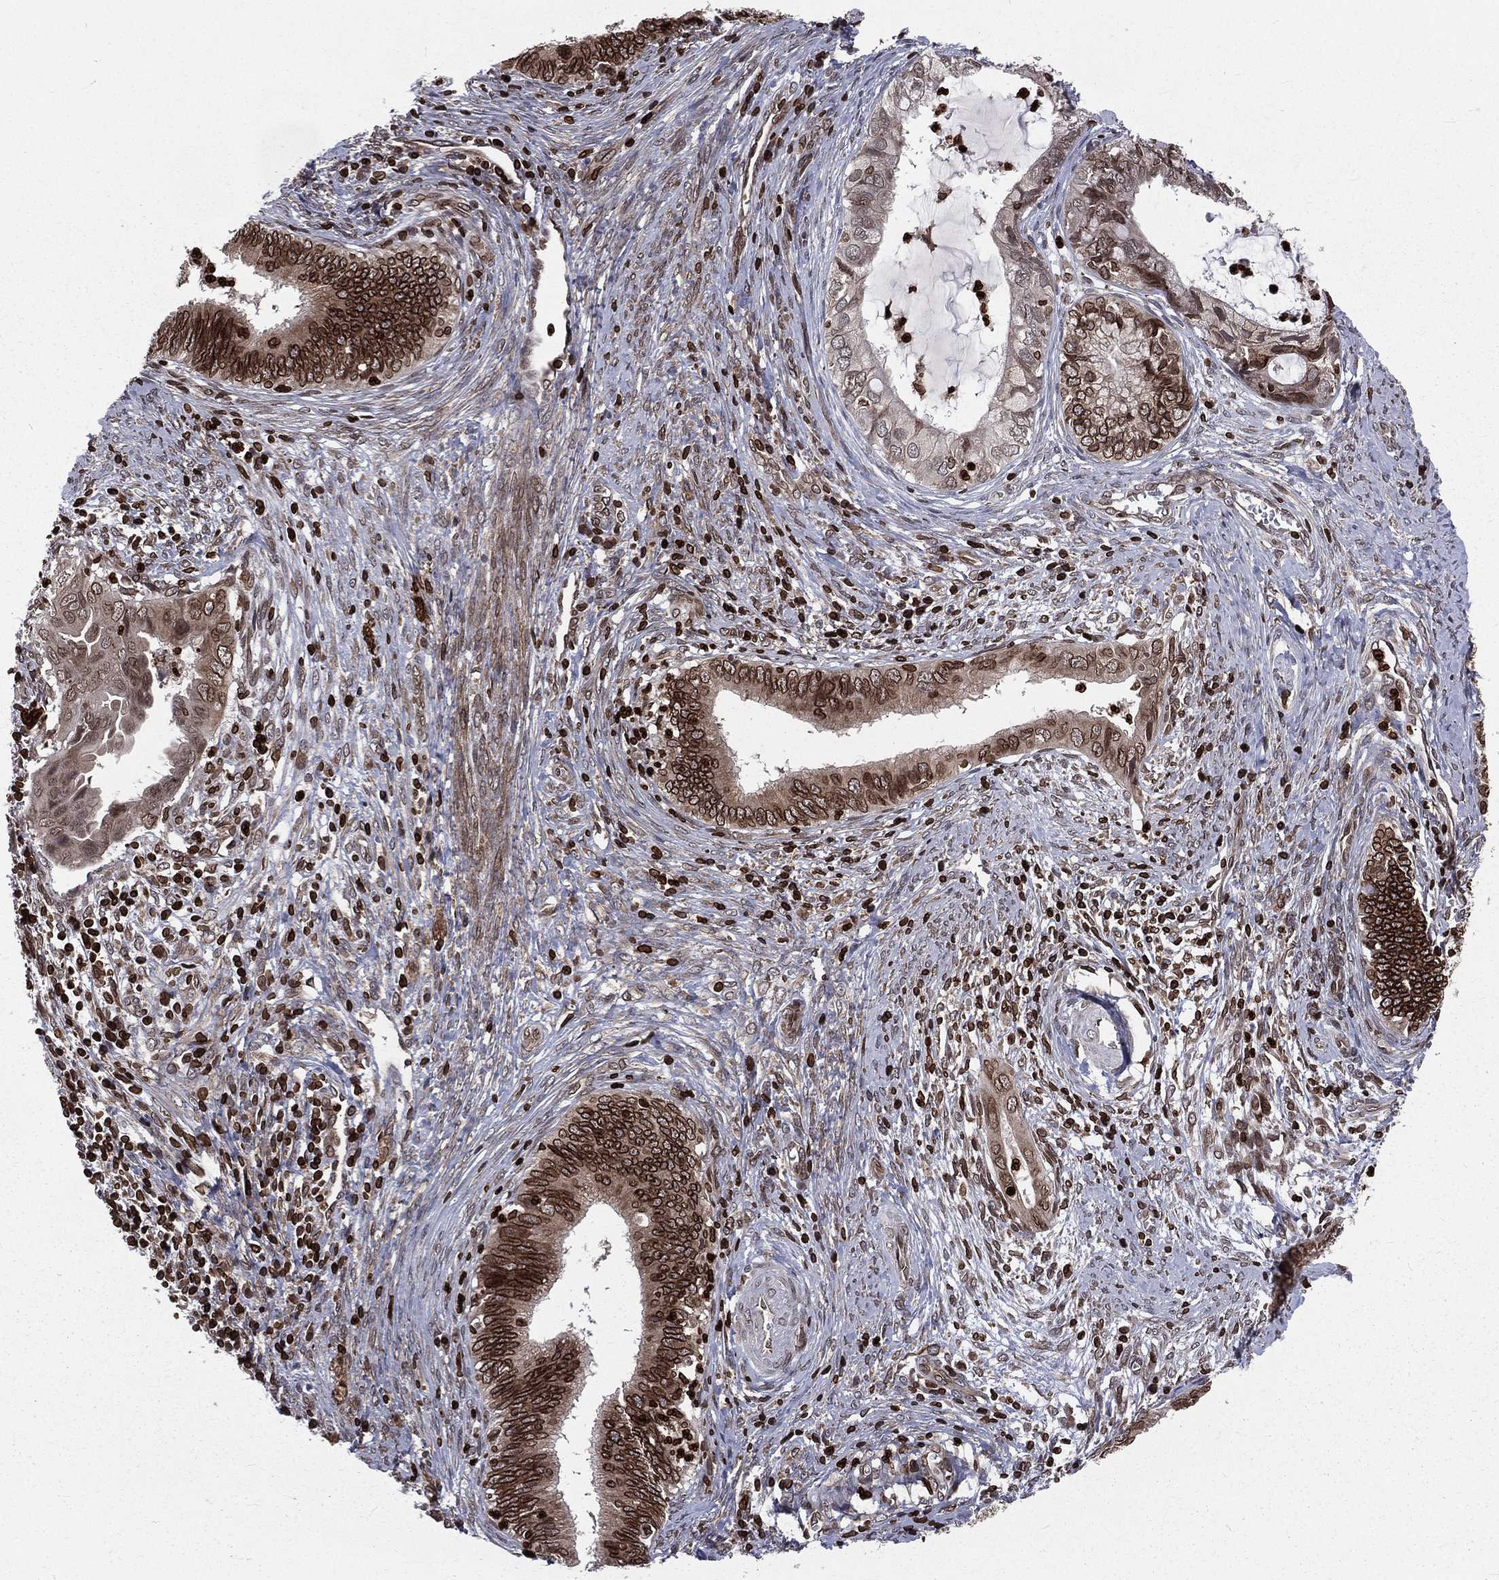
{"staining": {"intensity": "strong", "quantity": ">75%", "location": "cytoplasmic/membranous,nuclear"}, "tissue": "cervical cancer", "cell_type": "Tumor cells", "image_type": "cancer", "snomed": [{"axis": "morphology", "description": "Adenocarcinoma, NOS"}, {"axis": "topography", "description": "Cervix"}], "caption": "An image of human adenocarcinoma (cervical) stained for a protein reveals strong cytoplasmic/membranous and nuclear brown staining in tumor cells.", "gene": "LBR", "patient": {"sex": "female", "age": 42}}